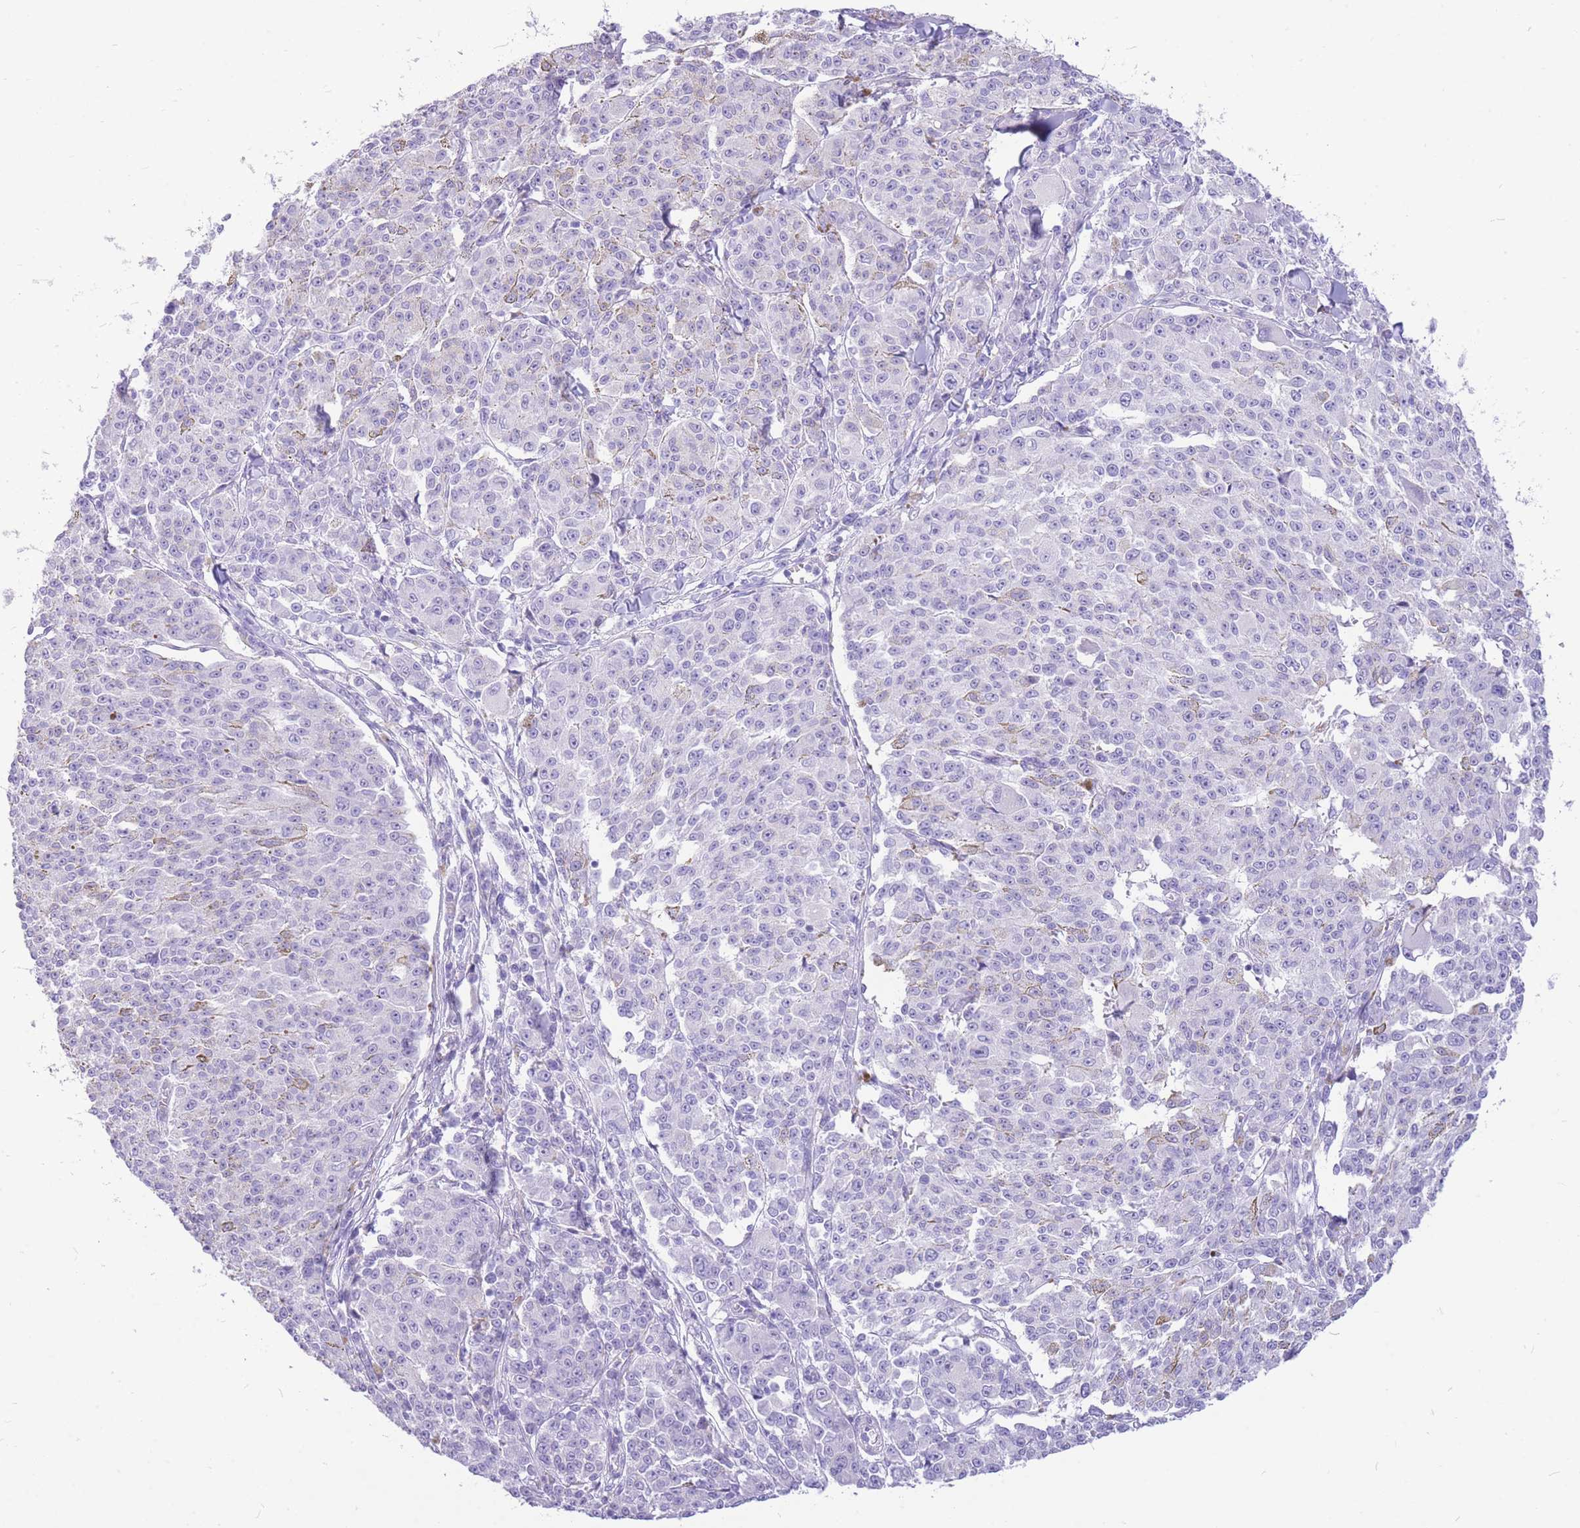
{"staining": {"intensity": "negative", "quantity": "none", "location": "none"}, "tissue": "melanoma", "cell_type": "Tumor cells", "image_type": "cancer", "snomed": [{"axis": "morphology", "description": "Malignant melanoma, NOS"}, {"axis": "topography", "description": "Skin"}], "caption": "A high-resolution image shows immunohistochemistry (IHC) staining of melanoma, which shows no significant expression in tumor cells.", "gene": "ZNF311", "patient": {"sex": "female", "age": 52}}